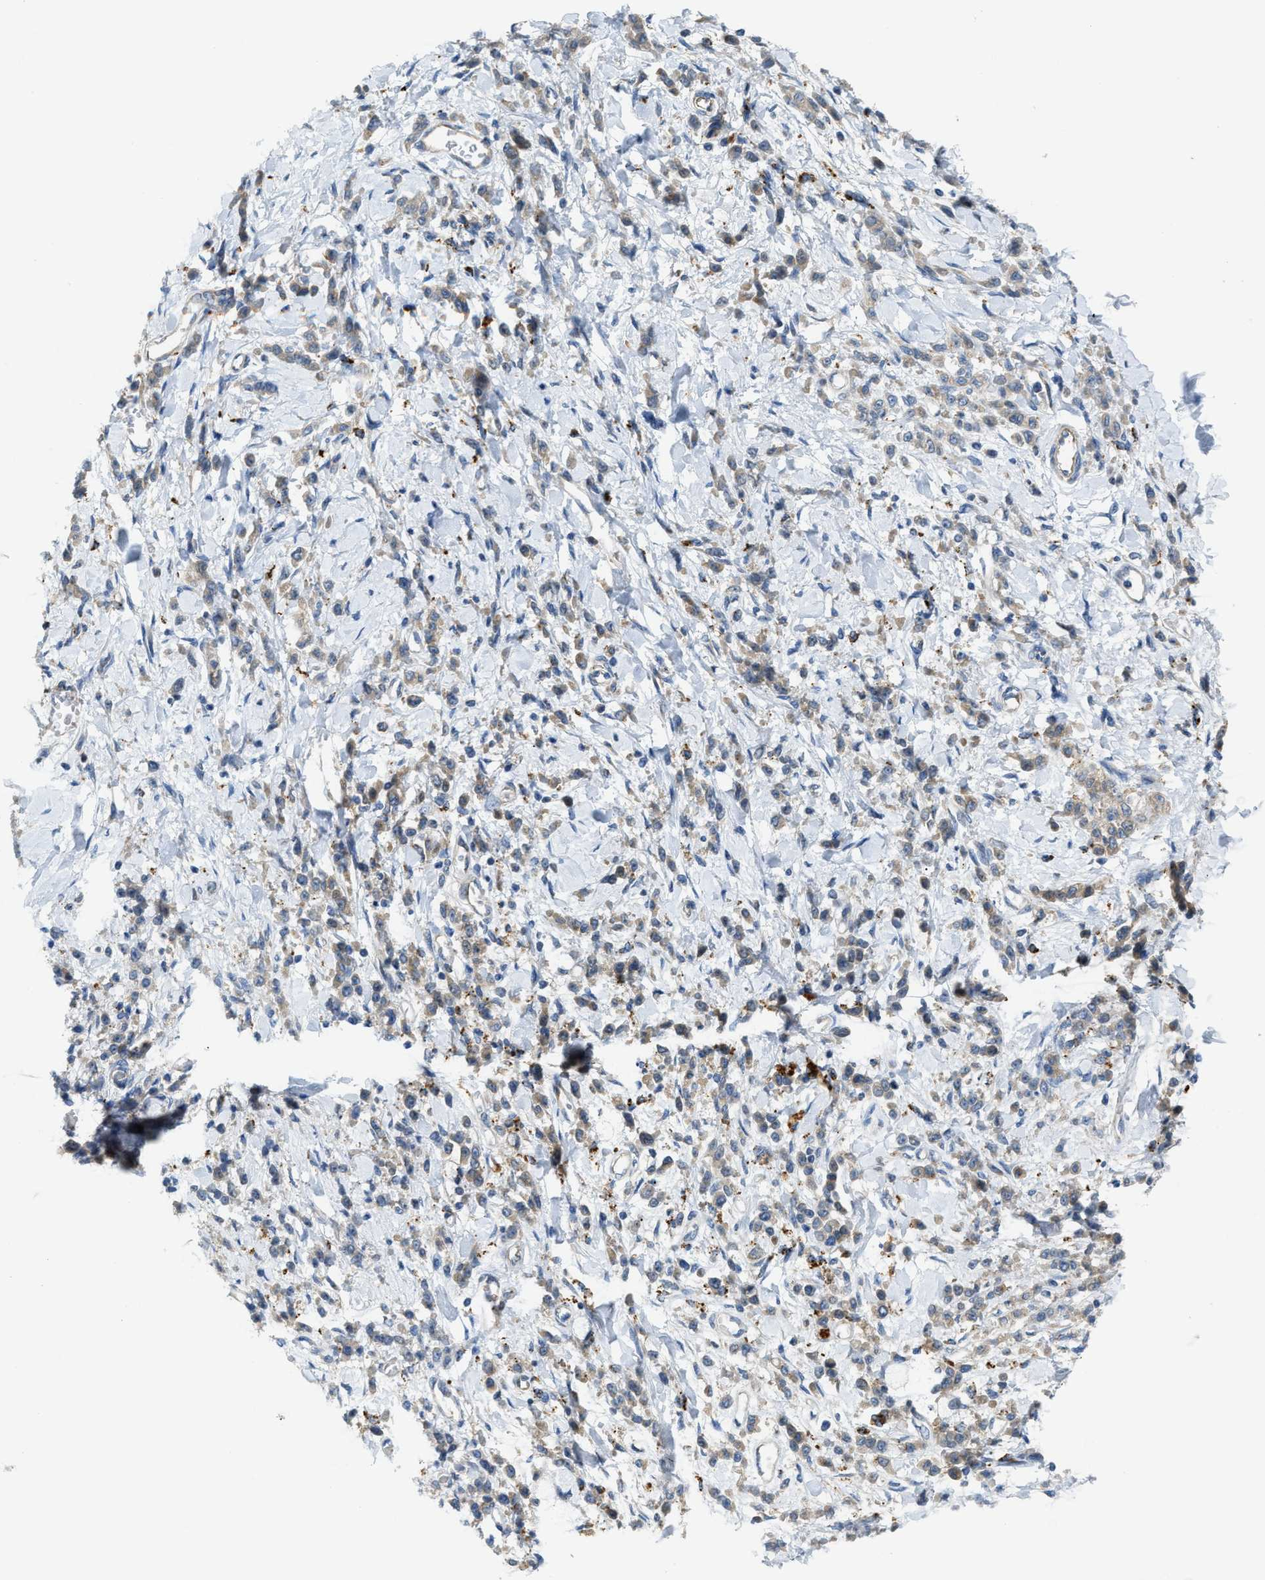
{"staining": {"intensity": "weak", "quantity": ">75%", "location": "cytoplasmic/membranous"}, "tissue": "stomach cancer", "cell_type": "Tumor cells", "image_type": "cancer", "snomed": [{"axis": "morphology", "description": "Normal tissue, NOS"}, {"axis": "morphology", "description": "Adenocarcinoma, NOS"}, {"axis": "topography", "description": "Stomach"}], "caption": "Immunohistochemistry (IHC) of stomach adenocarcinoma shows low levels of weak cytoplasmic/membranous staining in approximately >75% of tumor cells.", "gene": "KLHDC10", "patient": {"sex": "male", "age": 82}}